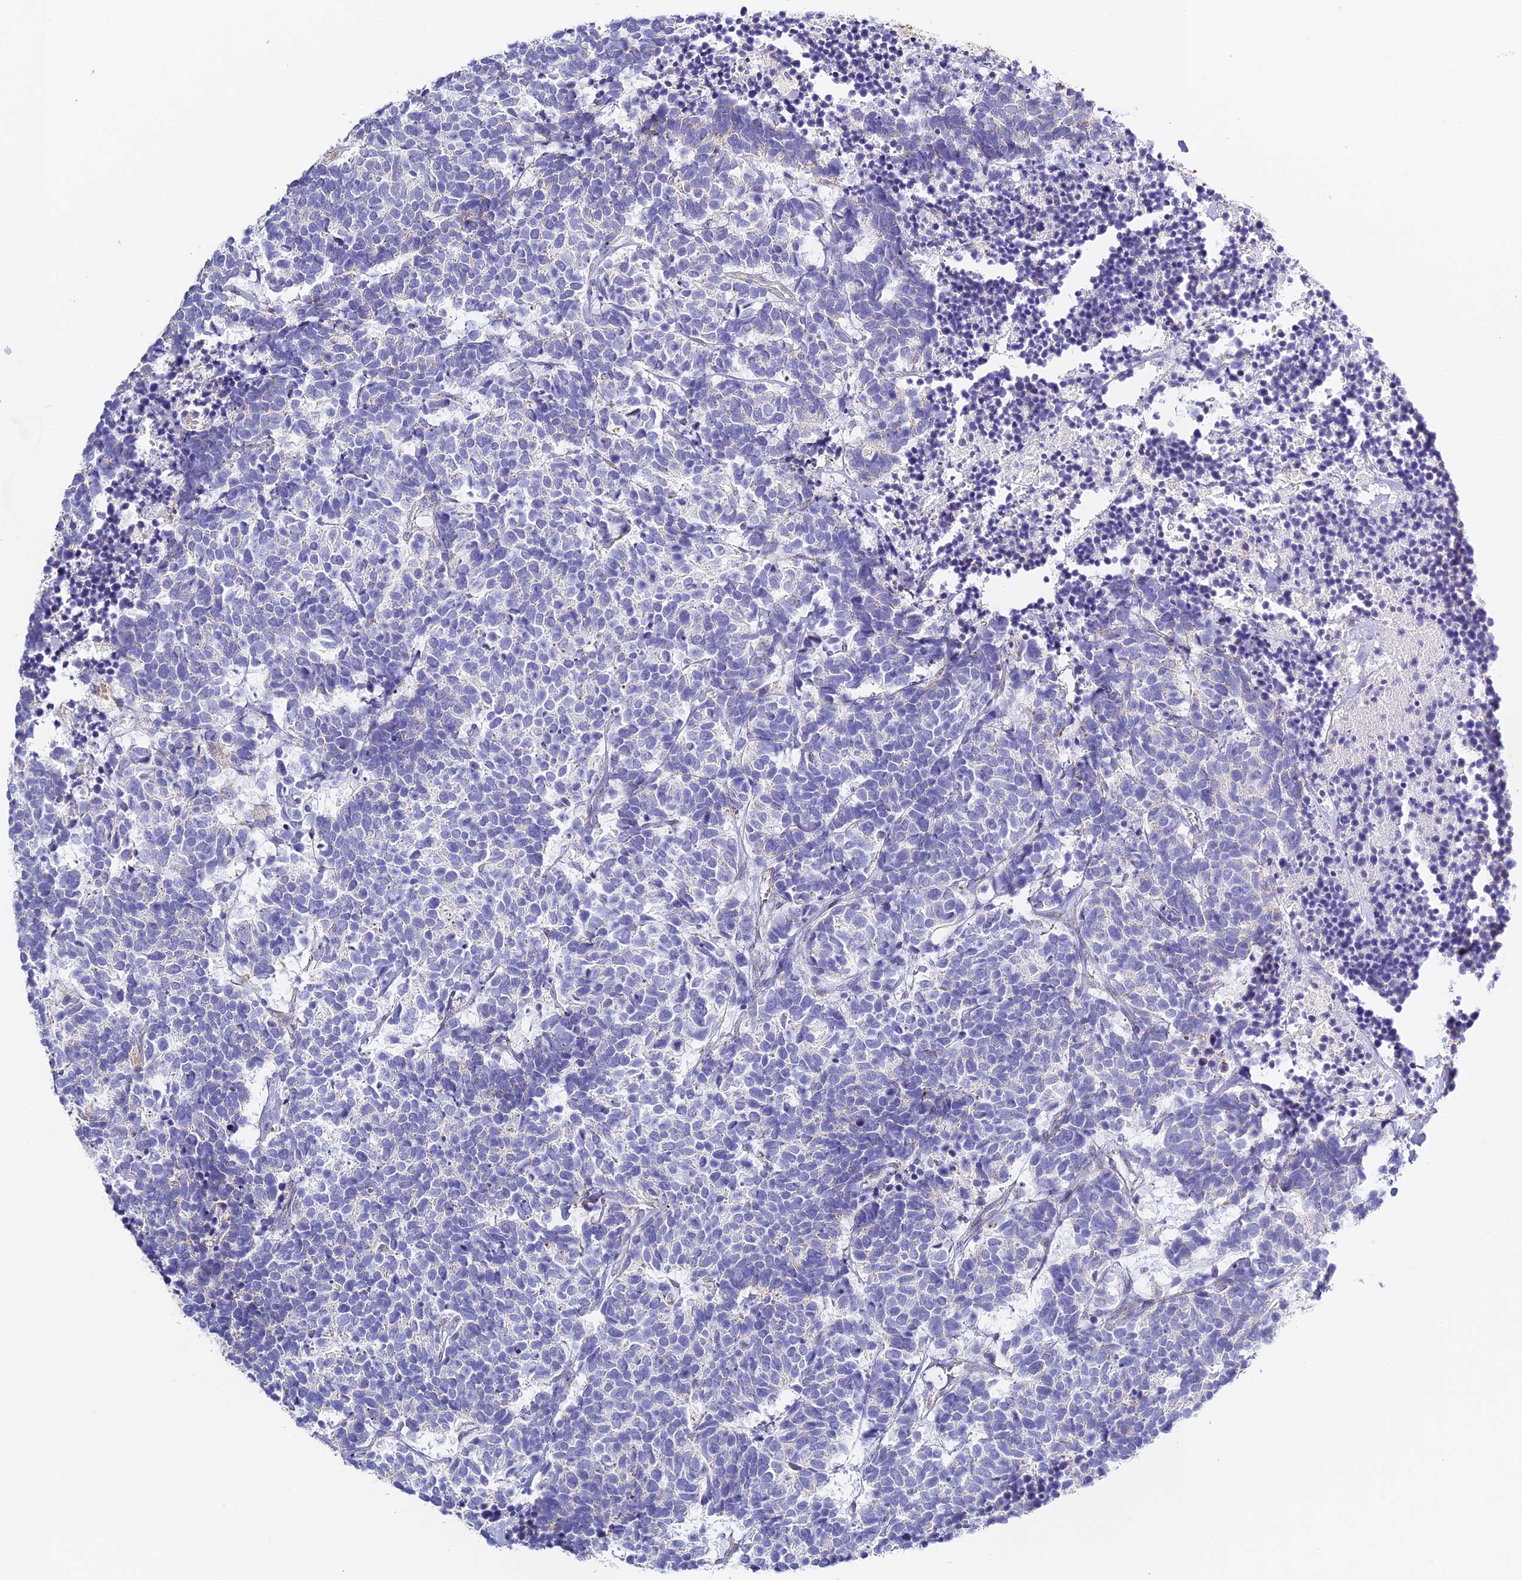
{"staining": {"intensity": "negative", "quantity": "none", "location": "none"}, "tissue": "carcinoid", "cell_type": "Tumor cells", "image_type": "cancer", "snomed": [{"axis": "morphology", "description": "Carcinoma, NOS"}, {"axis": "morphology", "description": "Carcinoid, malignant, NOS"}, {"axis": "topography", "description": "Urinary bladder"}], "caption": "IHC image of neoplastic tissue: human carcinoma stained with DAB (3,3'-diaminobenzidine) reveals no significant protein expression in tumor cells. (DAB immunohistochemistry (IHC) visualized using brightfield microscopy, high magnification).", "gene": "SERP1", "patient": {"sex": "male", "age": 57}}